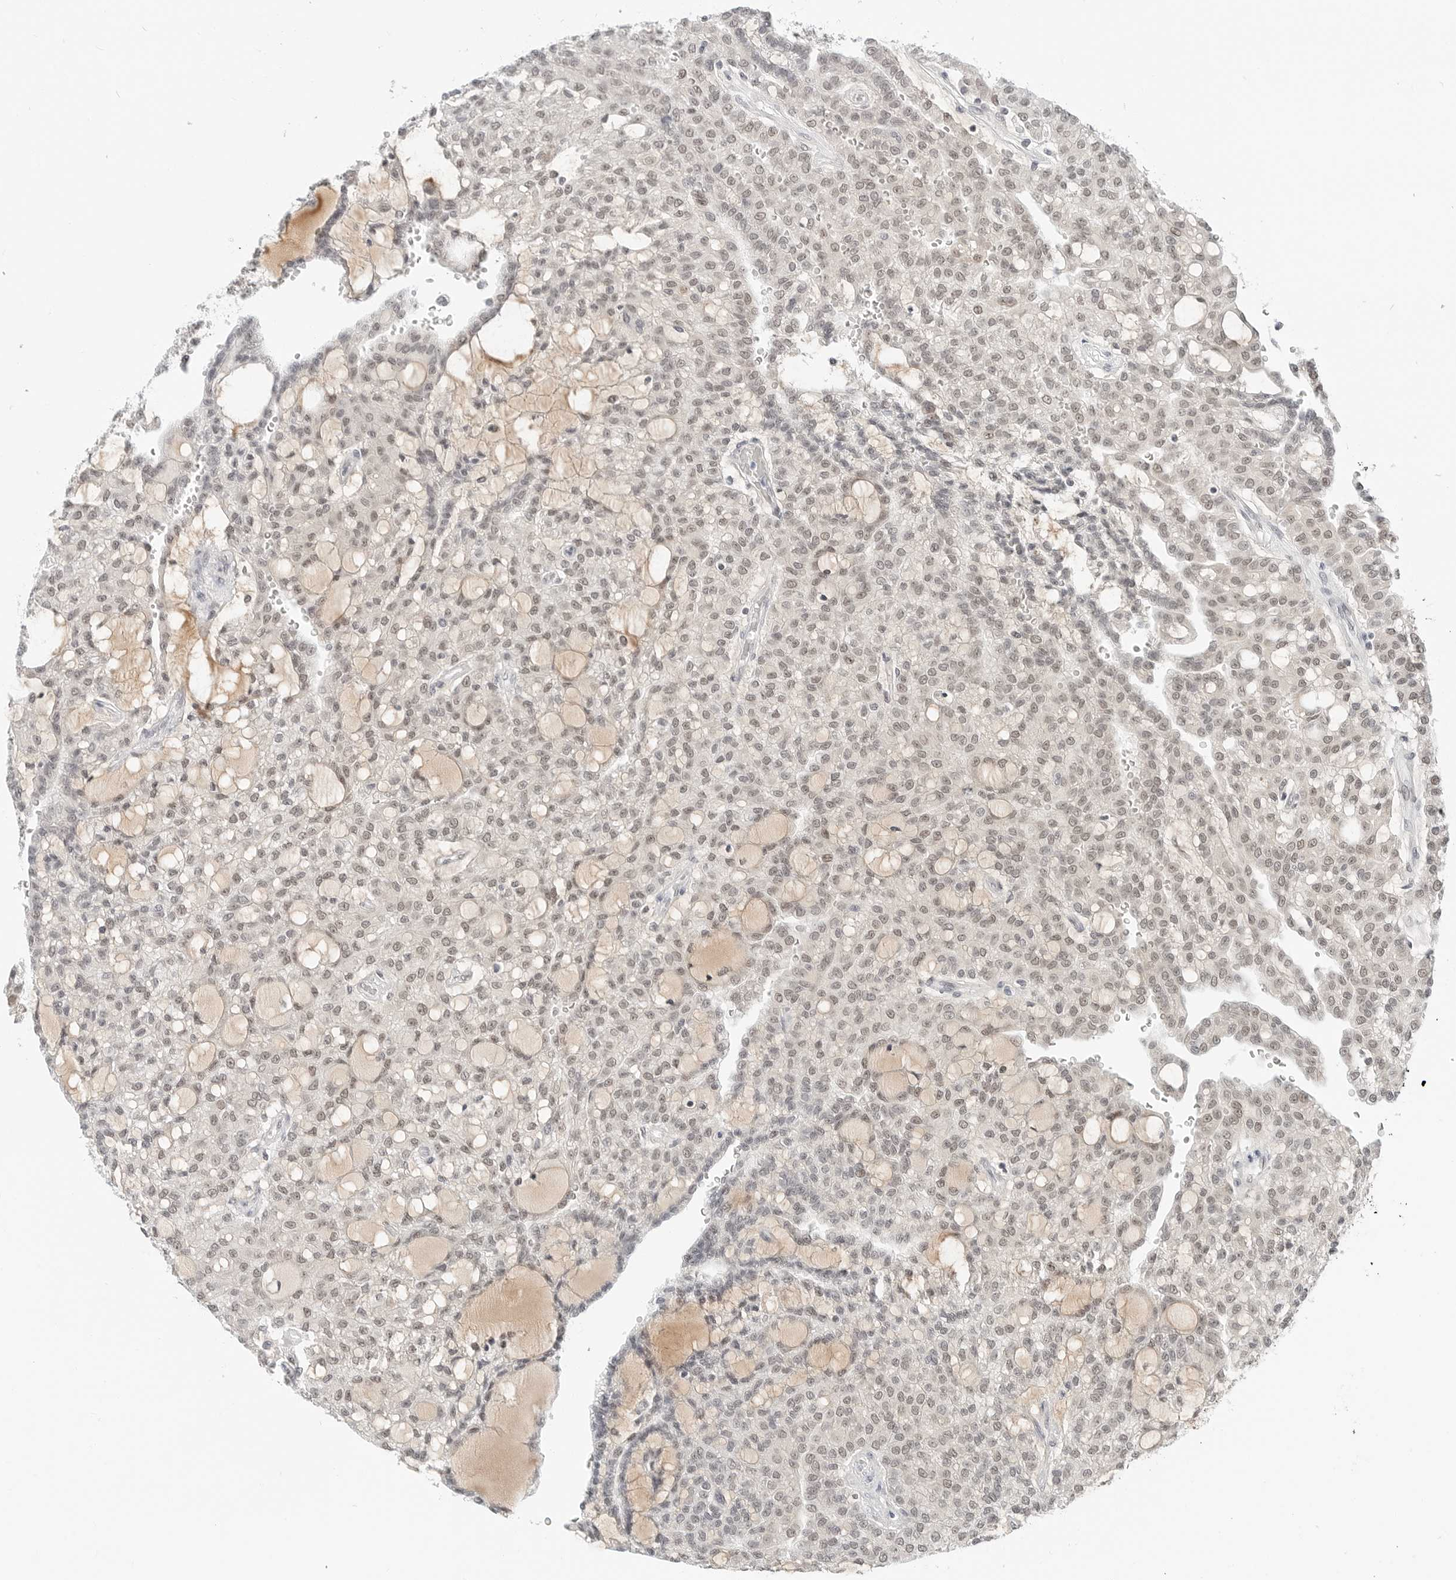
{"staining": {"intensity": "weak", "quantity": ">75%", "location": "nuclear"}, "tissue": "renal cancer", "cell_type": "Tumor cells", "image_type": "cancer", "snomed": [{"axis": "morphology", "description": "Adenocarcinoma, NOS"}, {"axis": "topography", "description": "Kidney"}], "caption": "Human renal cancer stained for a protein (brown) demonstrates weak nuclear positive staining in approximately >75% of tumor cells.", "gene": "TSEN2", "patient": {"sex": "male", "age": 63}}